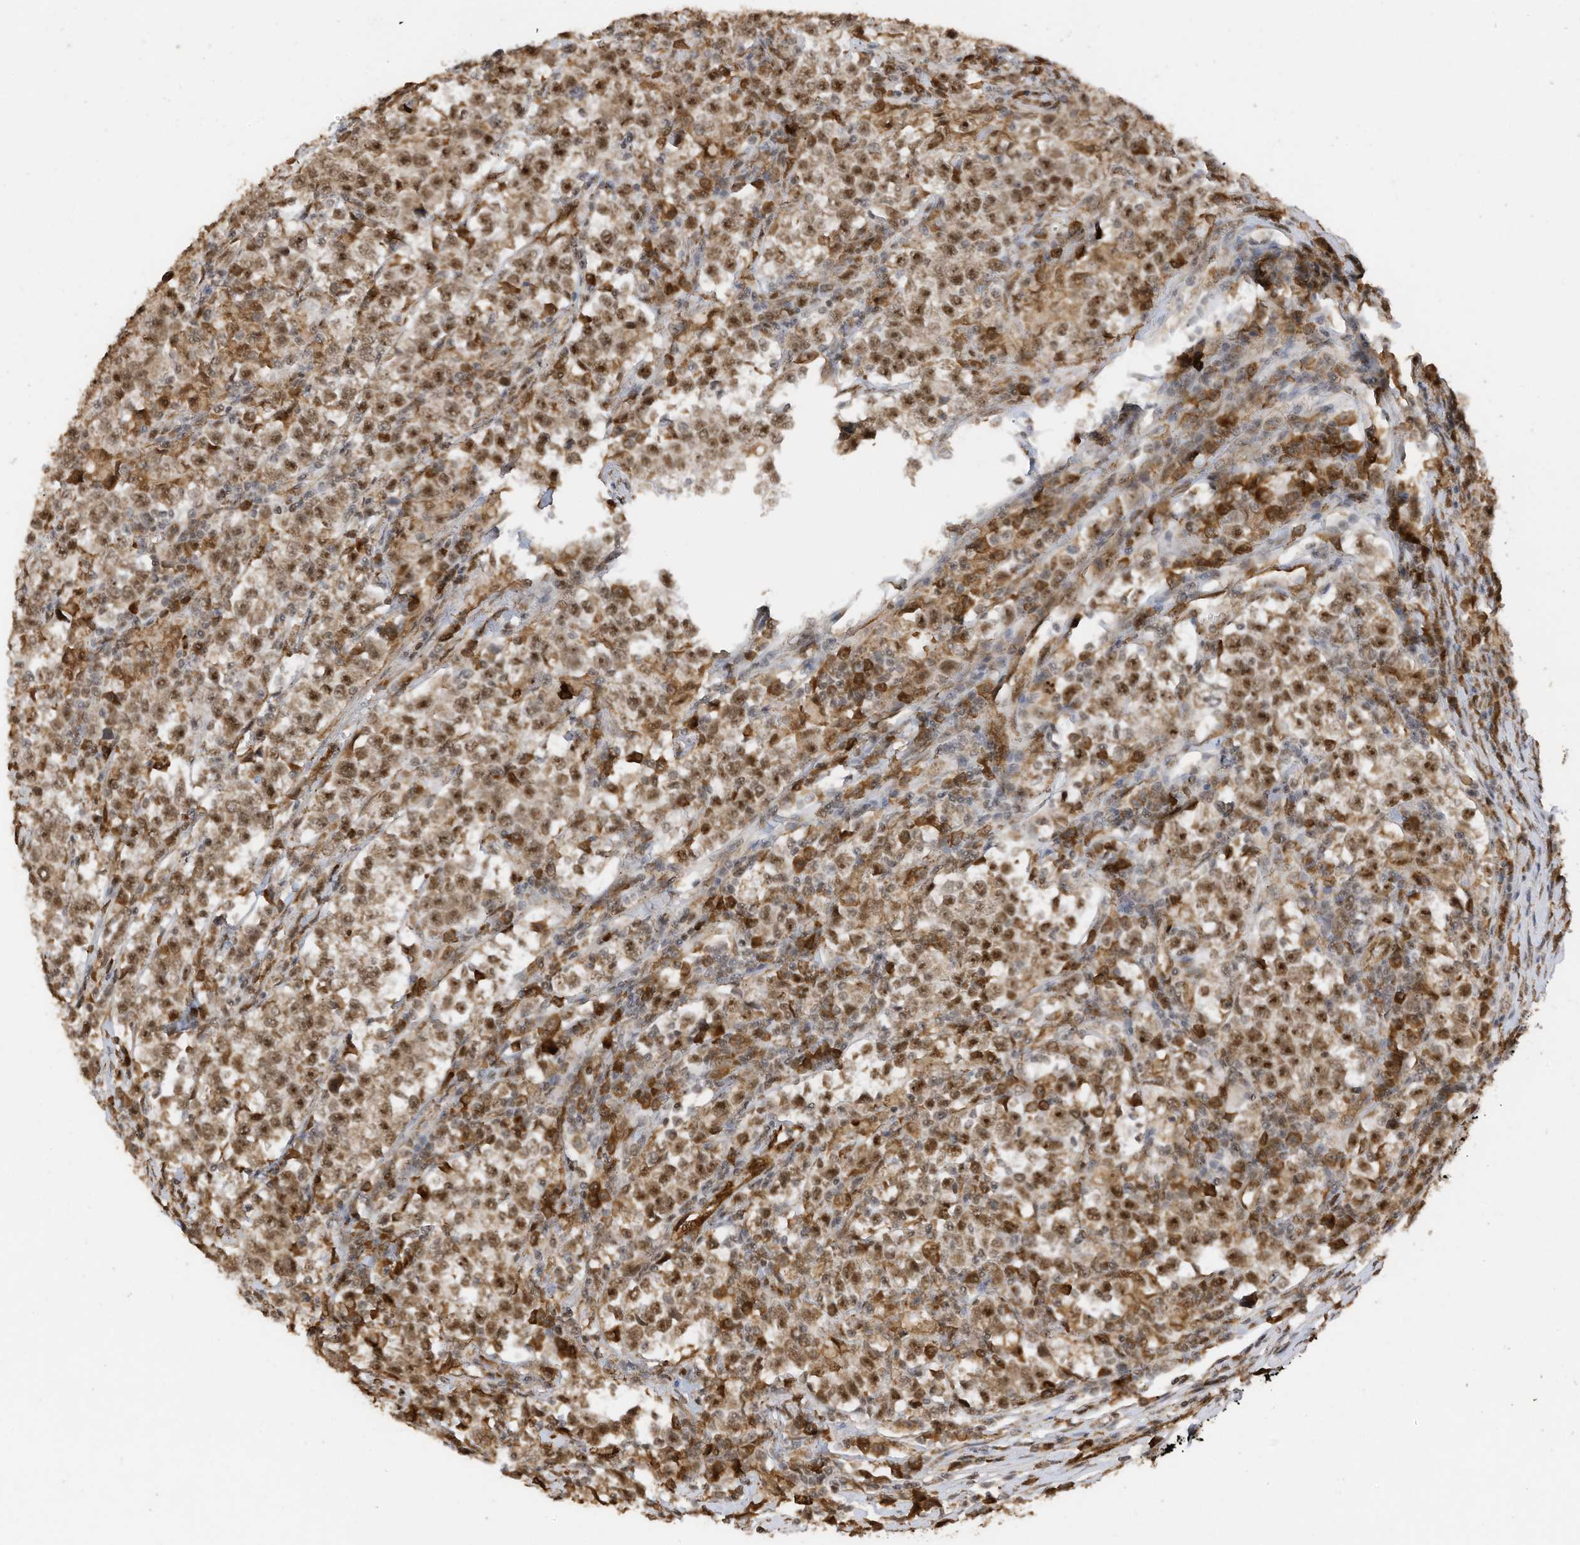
{"staining": {"intensity": "moderate", "quantity": ">75%", "location": "cytoplasmic/membranous,nuclear"}, "tissue": "testis cancer", "cell_type": "Tumor cells", "image_type": "cancer", "snomed": [{"axis": "morphology", "description": "Normal tissue, NOS"}, {"axis": "morphology", "description": "Seminoma, NOS"}, {"axis": "topography", "description": "Testis"}], "caption": "IHC of human testis seminoma demonstrates medium levels of moderate cytoplasmic/membranous and nuclear staining in approximately >75% of tumor cells.", "gene": "ERLEC1", "patient": {"sex": "male", "age": 43}}